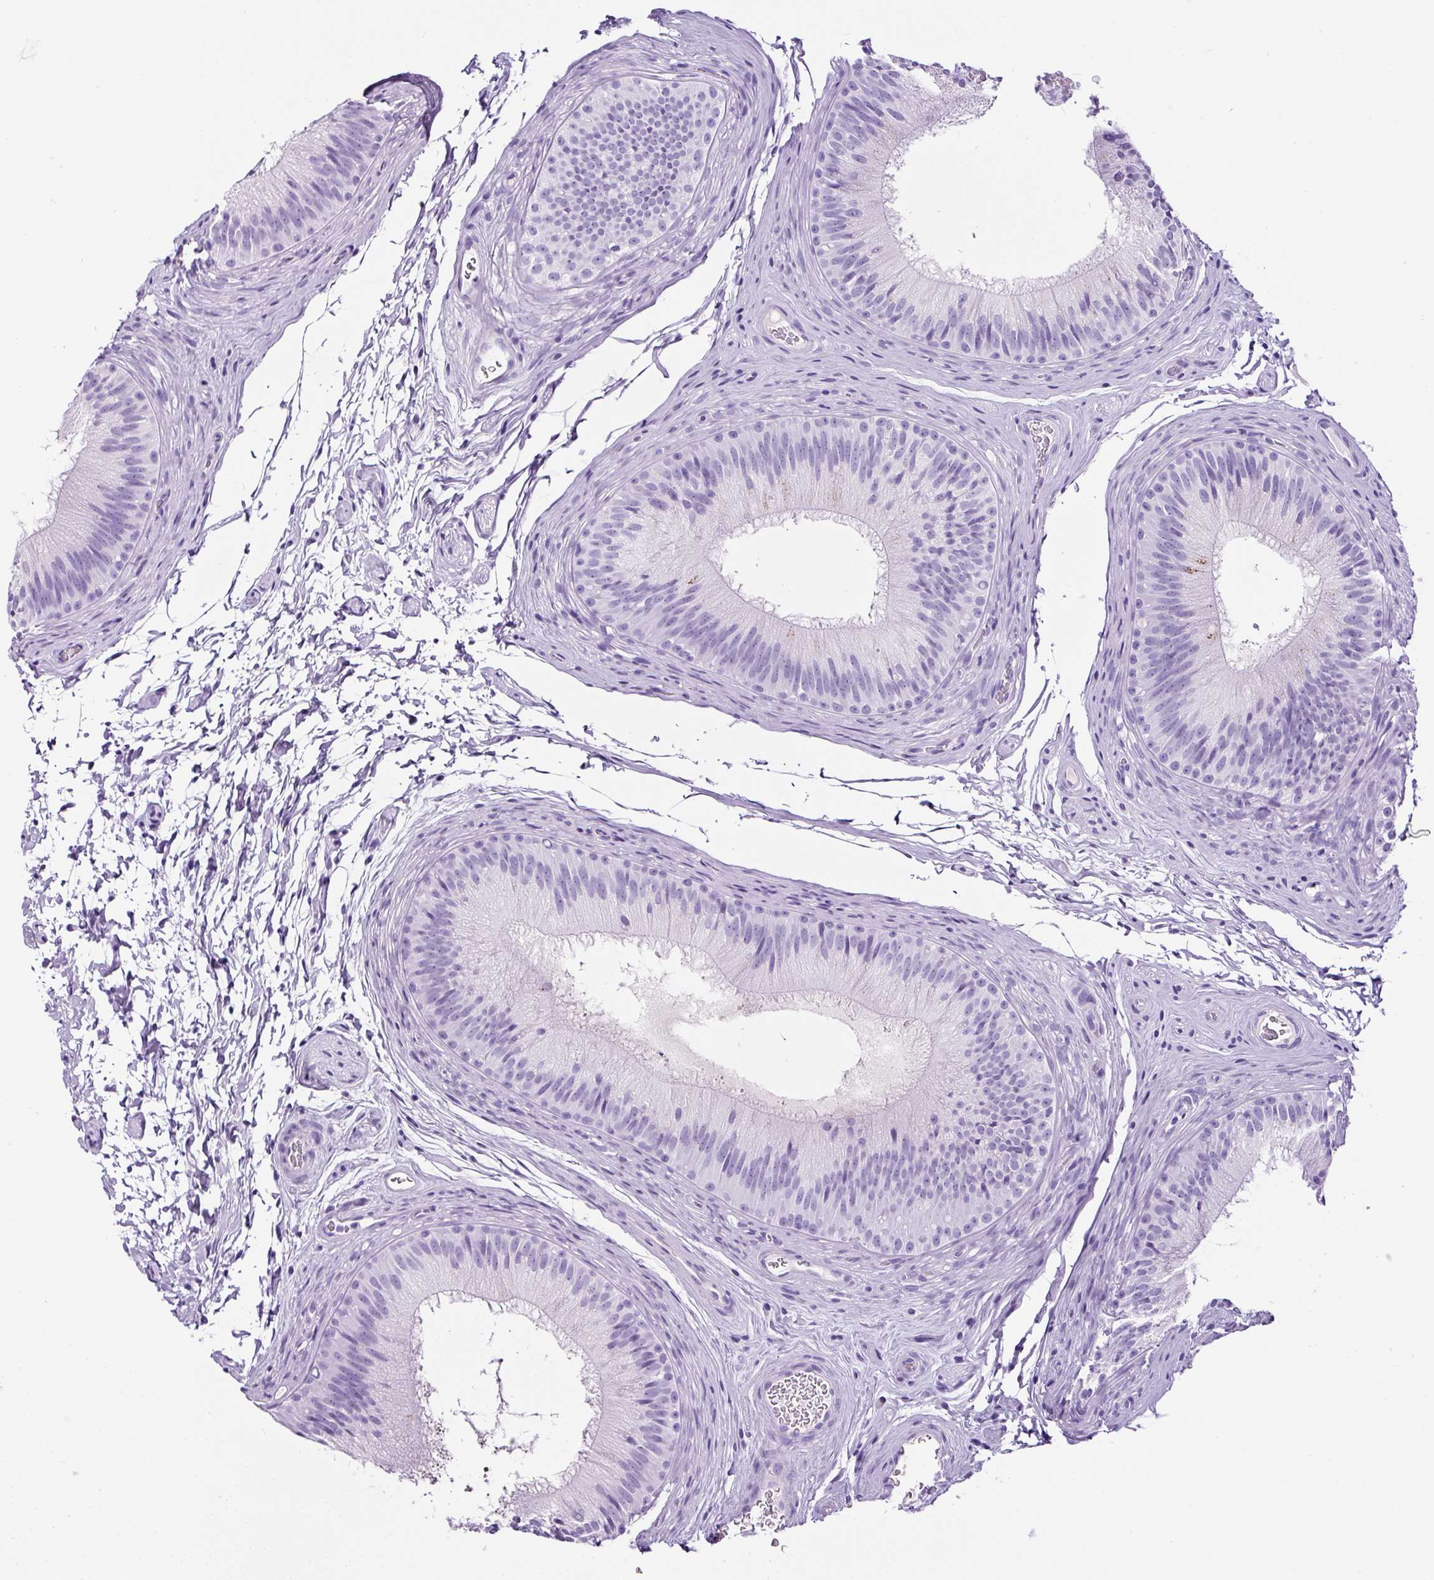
{"staining": {"intensity": "negative", "quantity": "none", "location": "none"}, "tissue": "epididymis", "cell_type": "Glandular cells", "image_type": "normal", "snomed": [{"axis": "morphology", "description": "Normal tissue, NOS"}, {"axis": "topography", "description": "Epididymis"}], "caption": "The image shows no significant expression in glandular cells of epididymis.", "gene": "TMEM200B", "patient": {"sex": "male", "age": 24}}